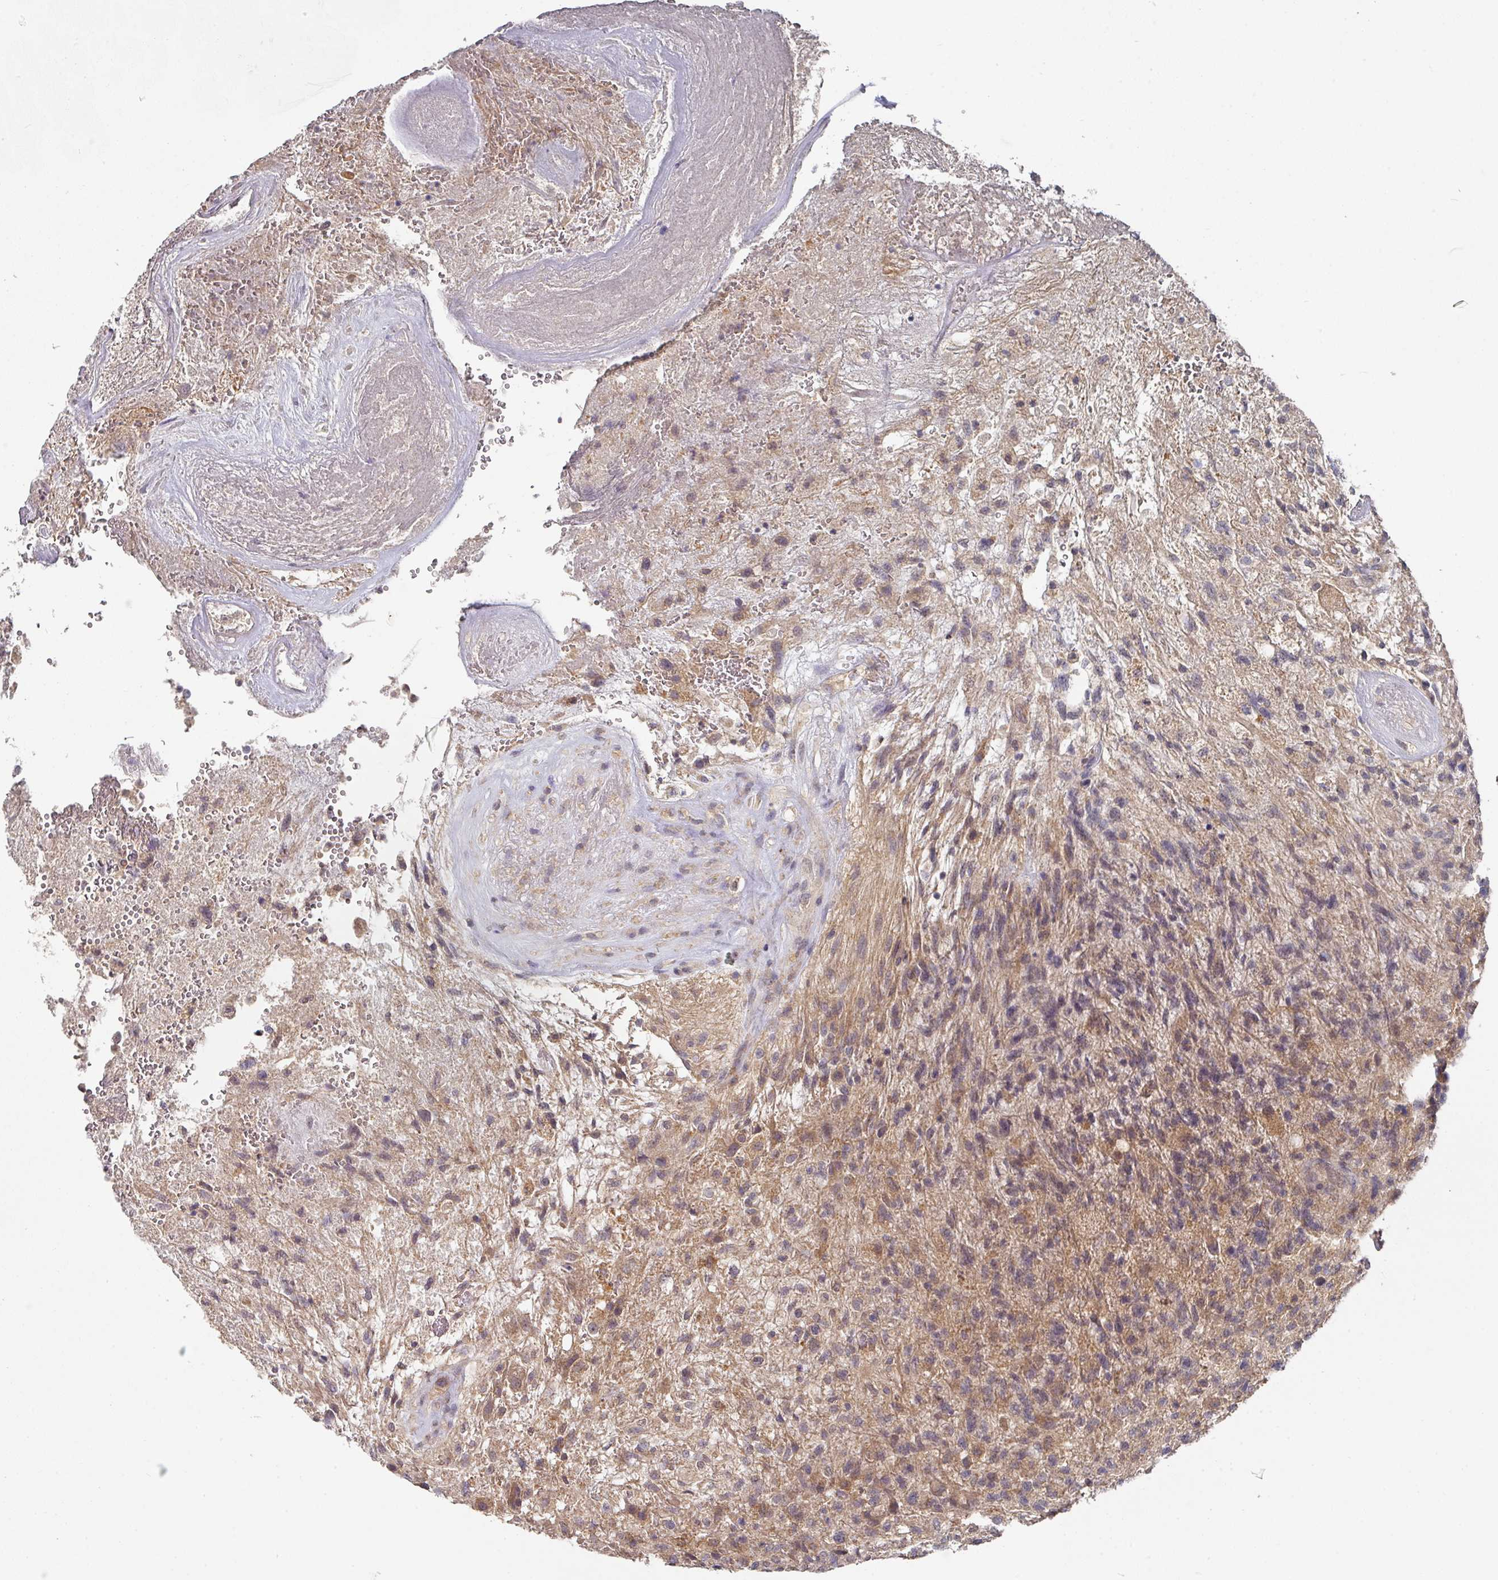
{"staining": {"intensity": "moderate", "quantity": ">75%", "location": "cytoplasmic/membranous"}, "tissue": "glioma", "cell_type": "Tumor cells", "image_type": "cancer", "snomed": [{"axis": "morphology", "description": "Glioma, malignant, High grade"}, {"axis": "topography", "description": "Brain"}], "caption": "High-magnification brightfield microscopy of glioma stained with DAB (brown) and counterstained with hematoxylin (blue). tumor cells exhibit moderate cytoplasmic/membranous expression is identified in approximately>75% of cells.", "gene": "EXTL3", "patient": {"sex": "male", "age": 56}}